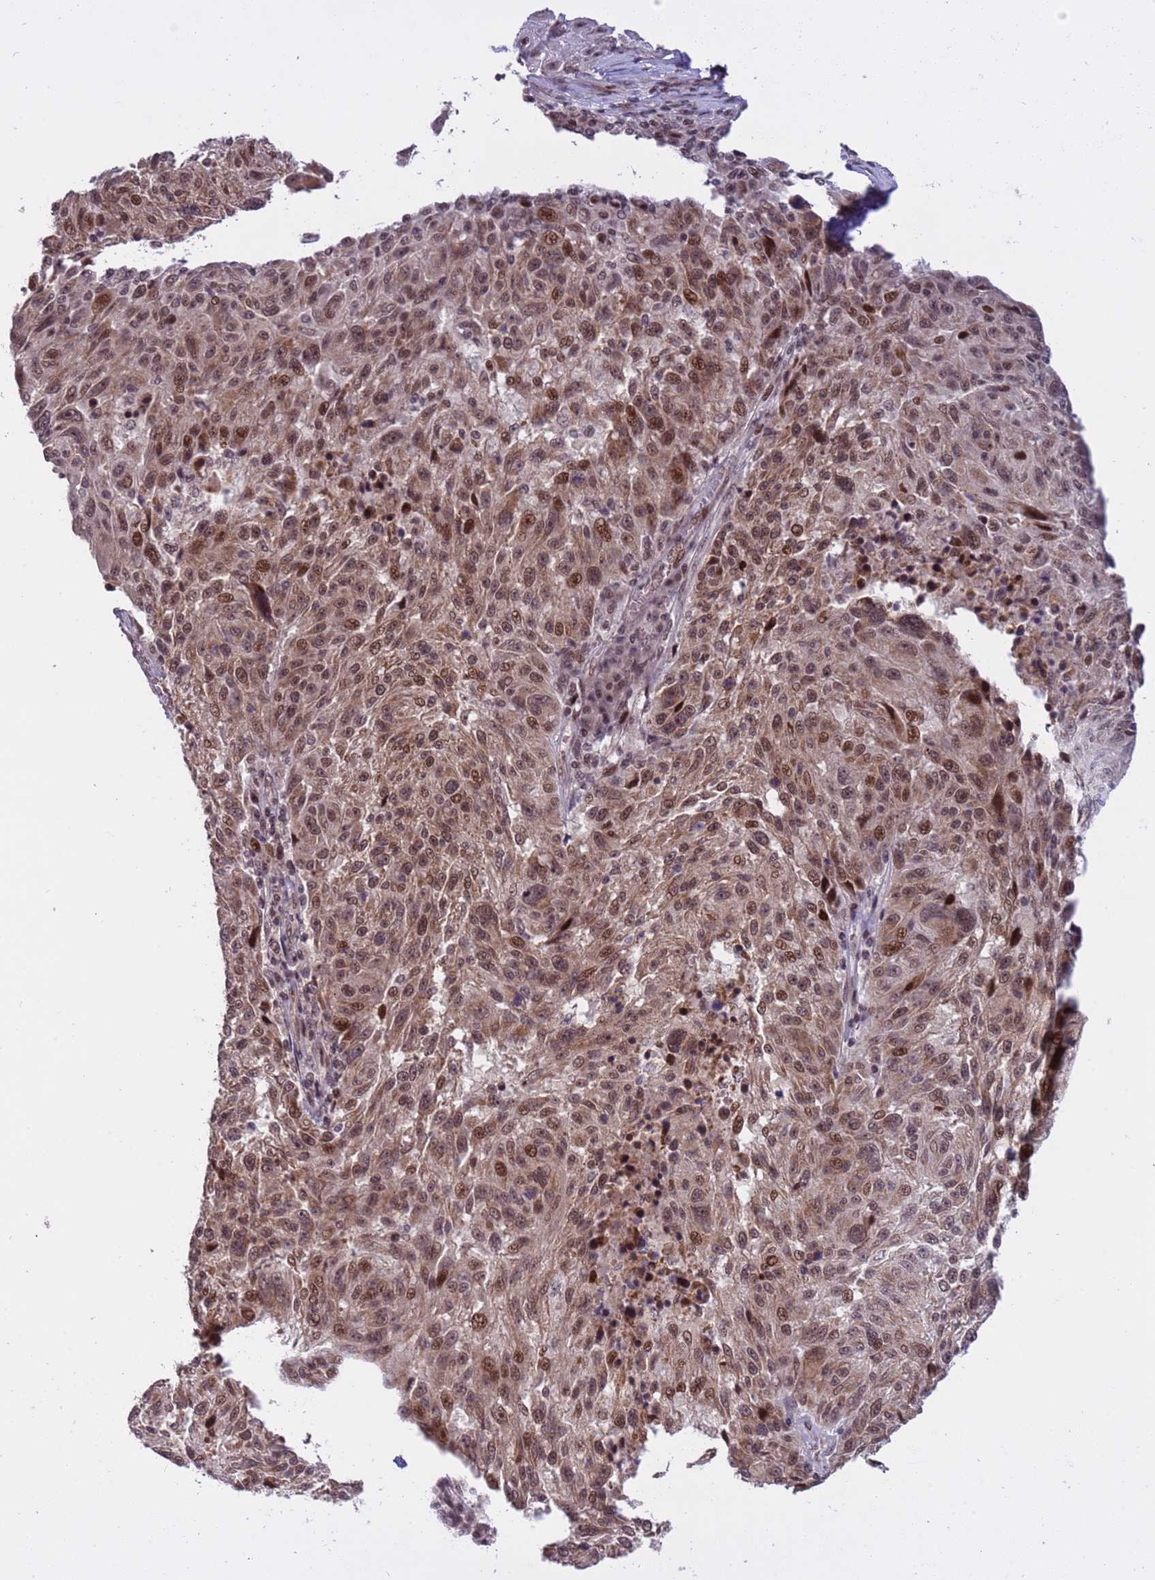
{"staining": {"intensity": "moderate", "quantity": ">75%", "location": "nuclear"}, "tissue": "melanoma", "cell_type": "Tumor cells", "image_type": "cancer", "snomed": [{"axis": "morphology", "description": "Malignant melanoma, NOS"}, {"axis": "topography", "description": "Skin"}], "caption": "The immunohistochemical stain labels moderate nuclear expression in tumor cells of melanoma tissue.", "gene": "PPM1H", "patient": {"sex": "male", "age": 53}}